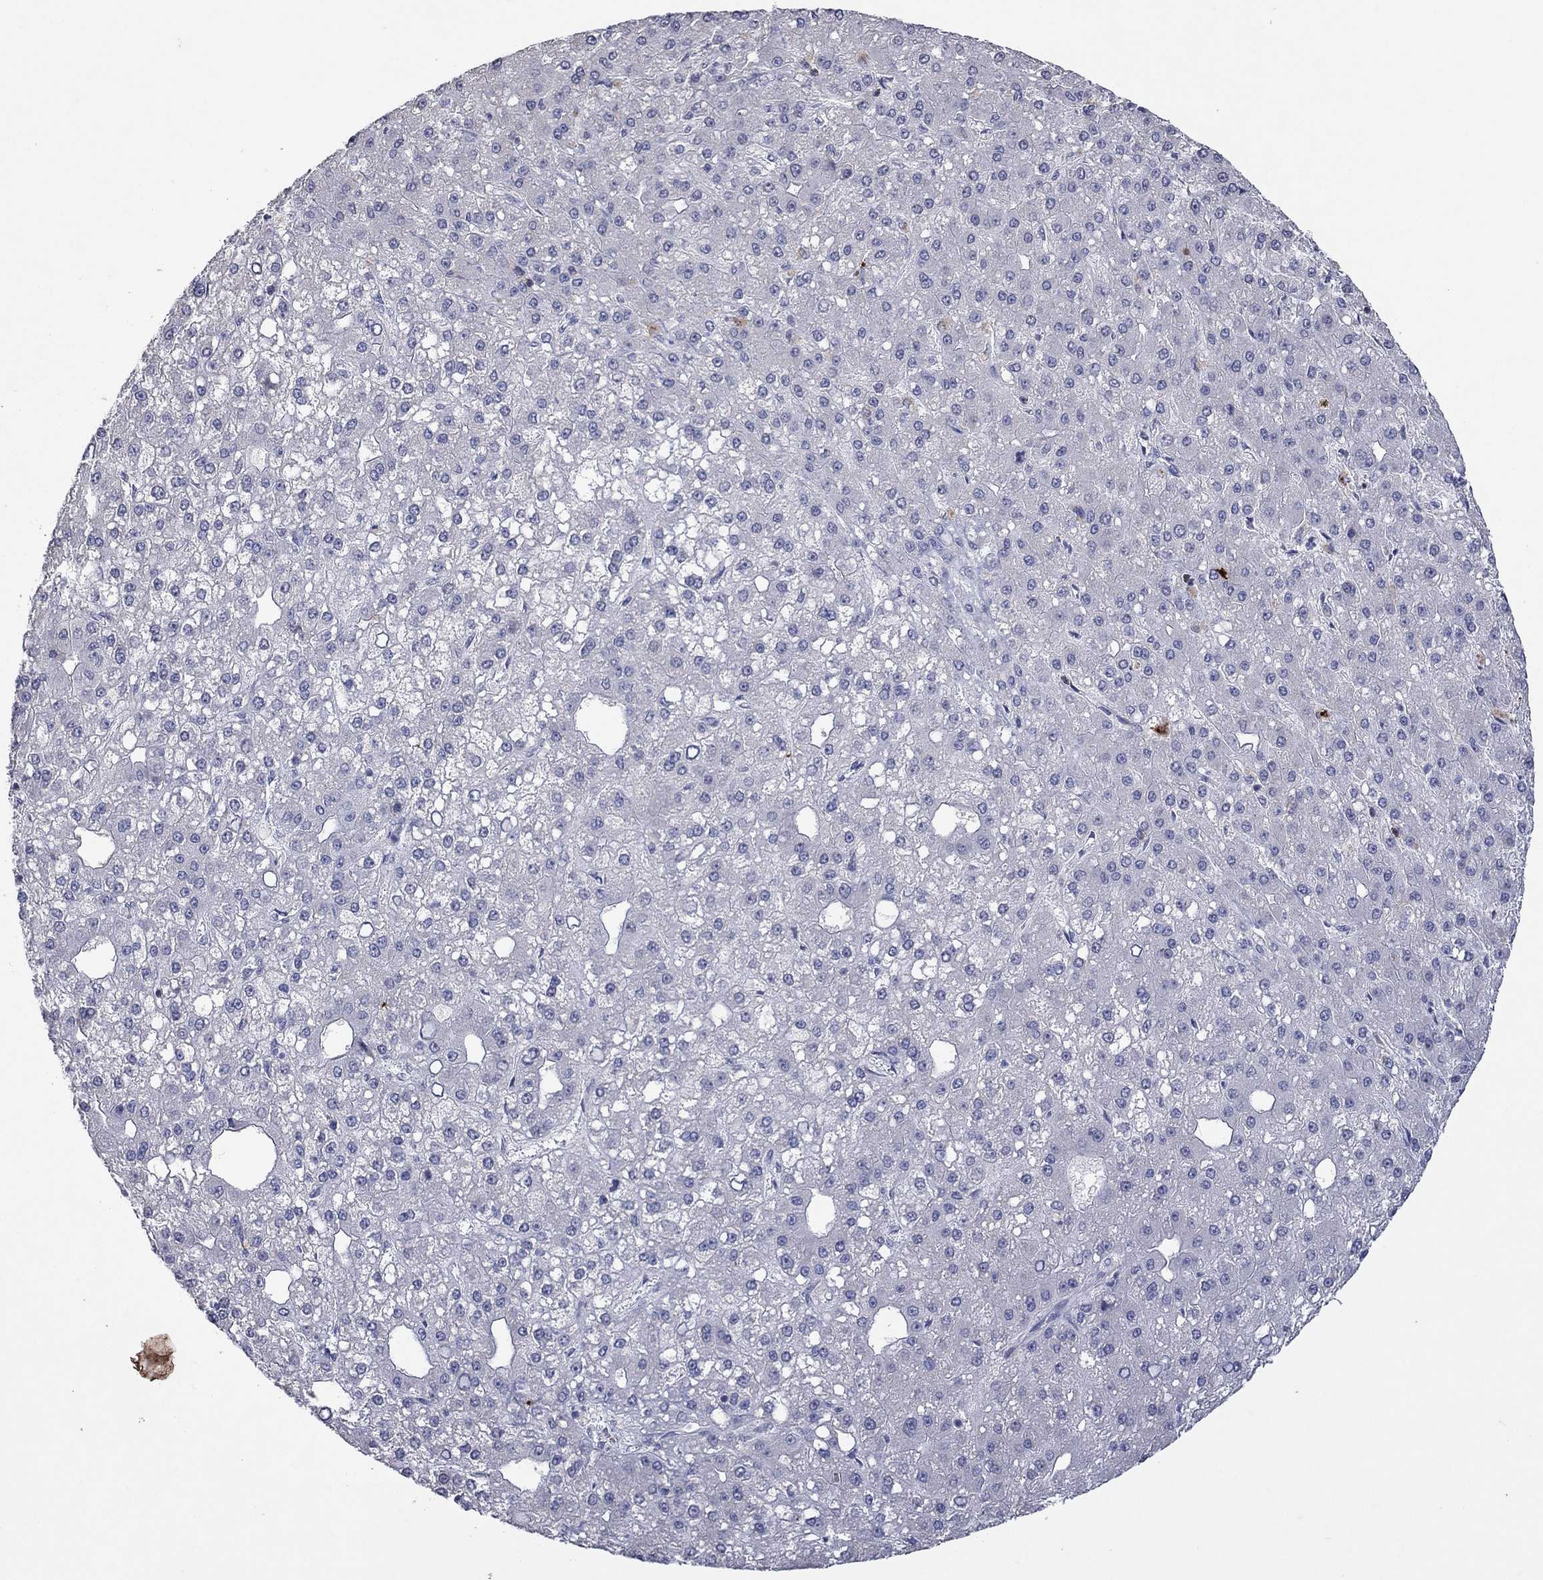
{"staining": {"intensity": "negative", "quantity": "none", "location": "none"}, "tissue": "liver cancer", "cell_type": "Tumor cells", "image_type": "cancer", "snomed": [{"axis": "morphology", "description": "Carcinoma, Hepatocellular, NOS"}, {"axis": "topography", "description": "Liver"}], "caption": "Tumor cells show no significant protein positivity in hepatocellular carcinoma (liver).", "gene": "CCL5", "patient": {"sex": "male", "age": 67}}